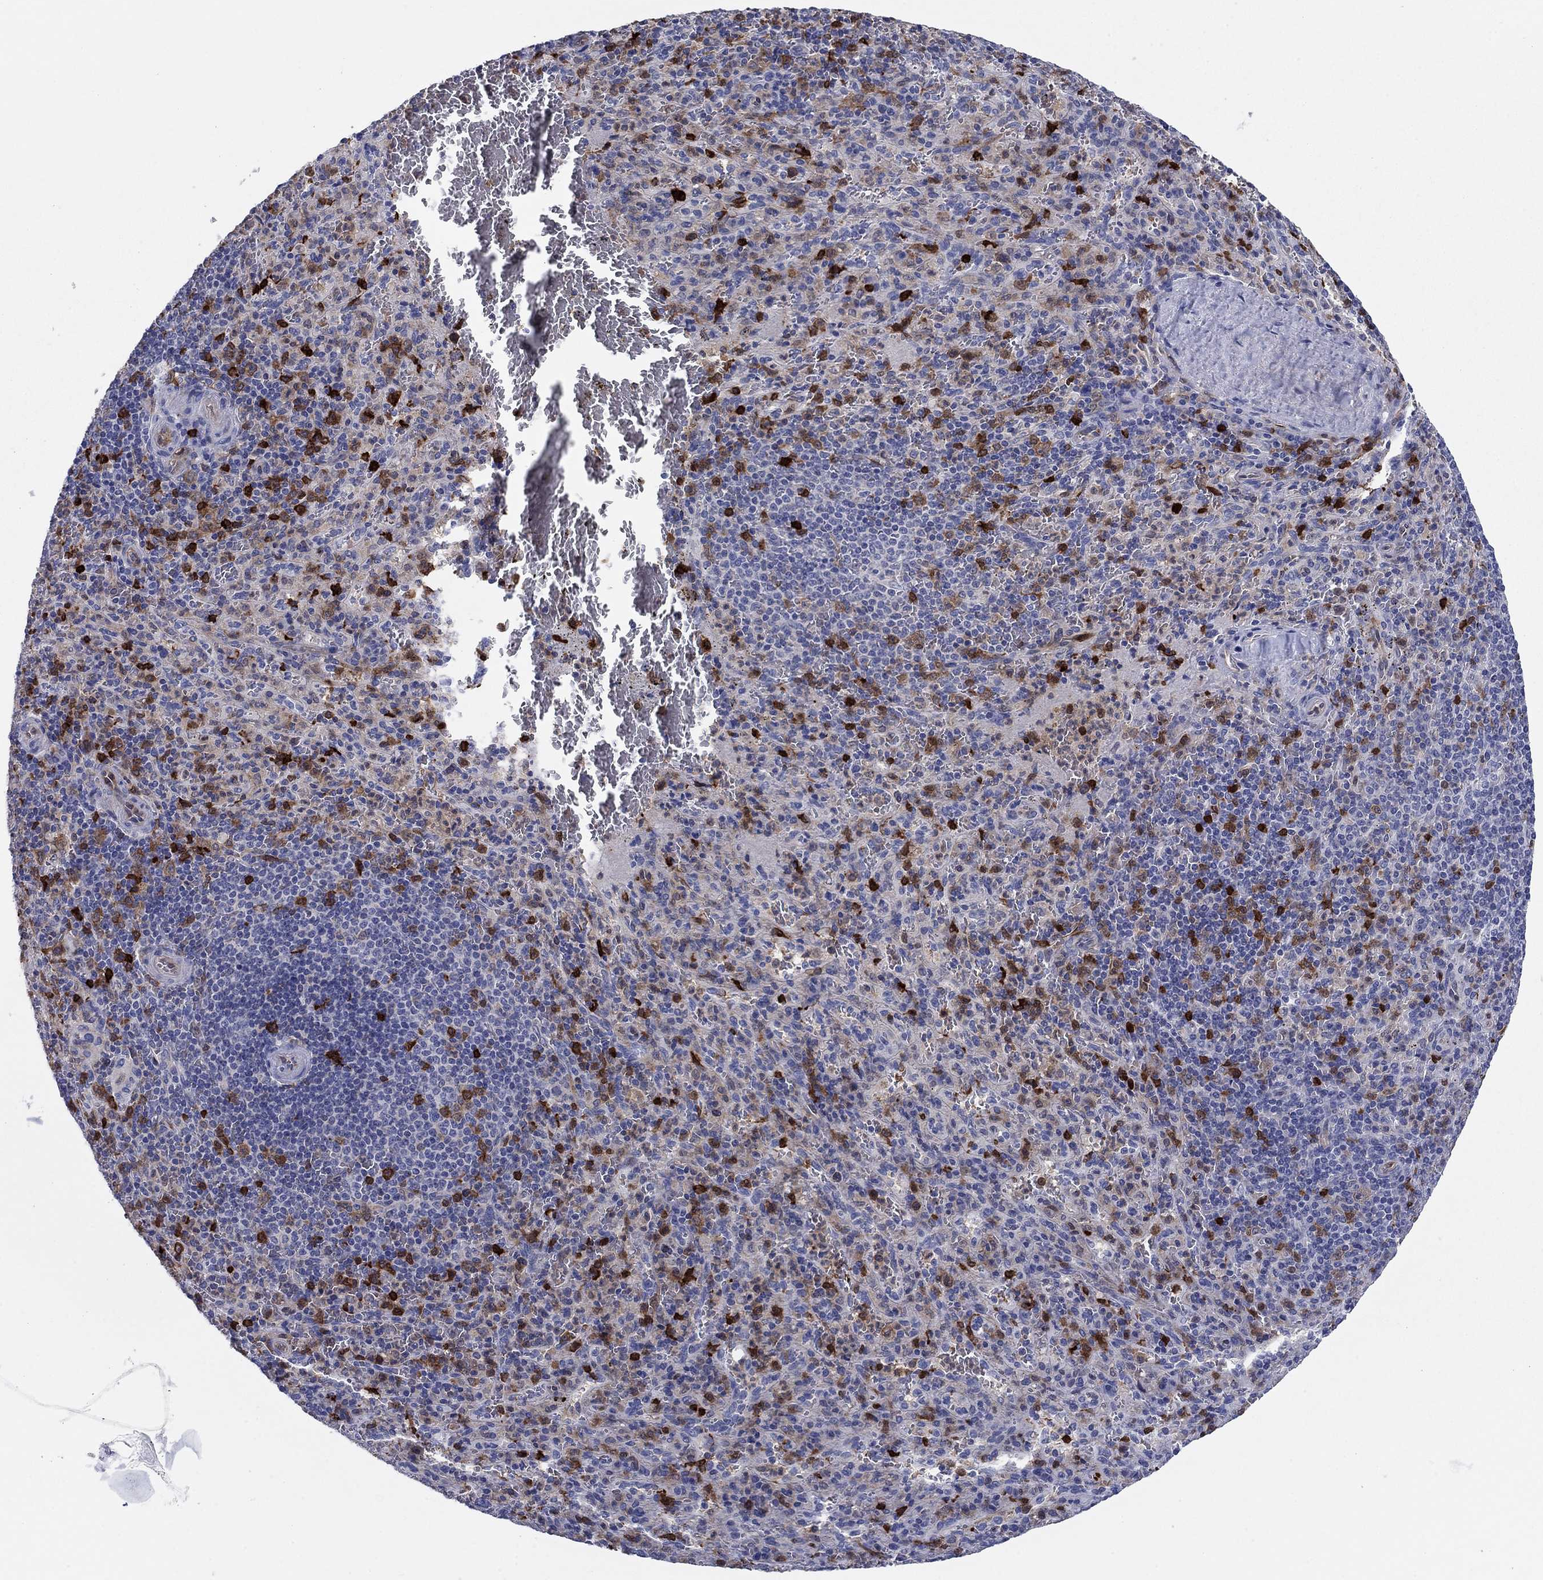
{"staining": {"intensity": "strong", "quantity": ">75%", "location": "cytoplasmic/membranous"}, "tissue": "spleen", "cell_type": "Cells in red pulp", "image_type": "normal", "snomed": [{"axis": "morphology", "description": "Normal tissue, NOS"}, {"axis": "topography", "description": "Spleen"}], "caption": "Spleen stained with a brown dye shows strong cytoplasmic/membranous positive staining in approximately >75% of cells in red pulp.", "gene": "STMN1", "patient": {"sex": "male", "age": 57}}